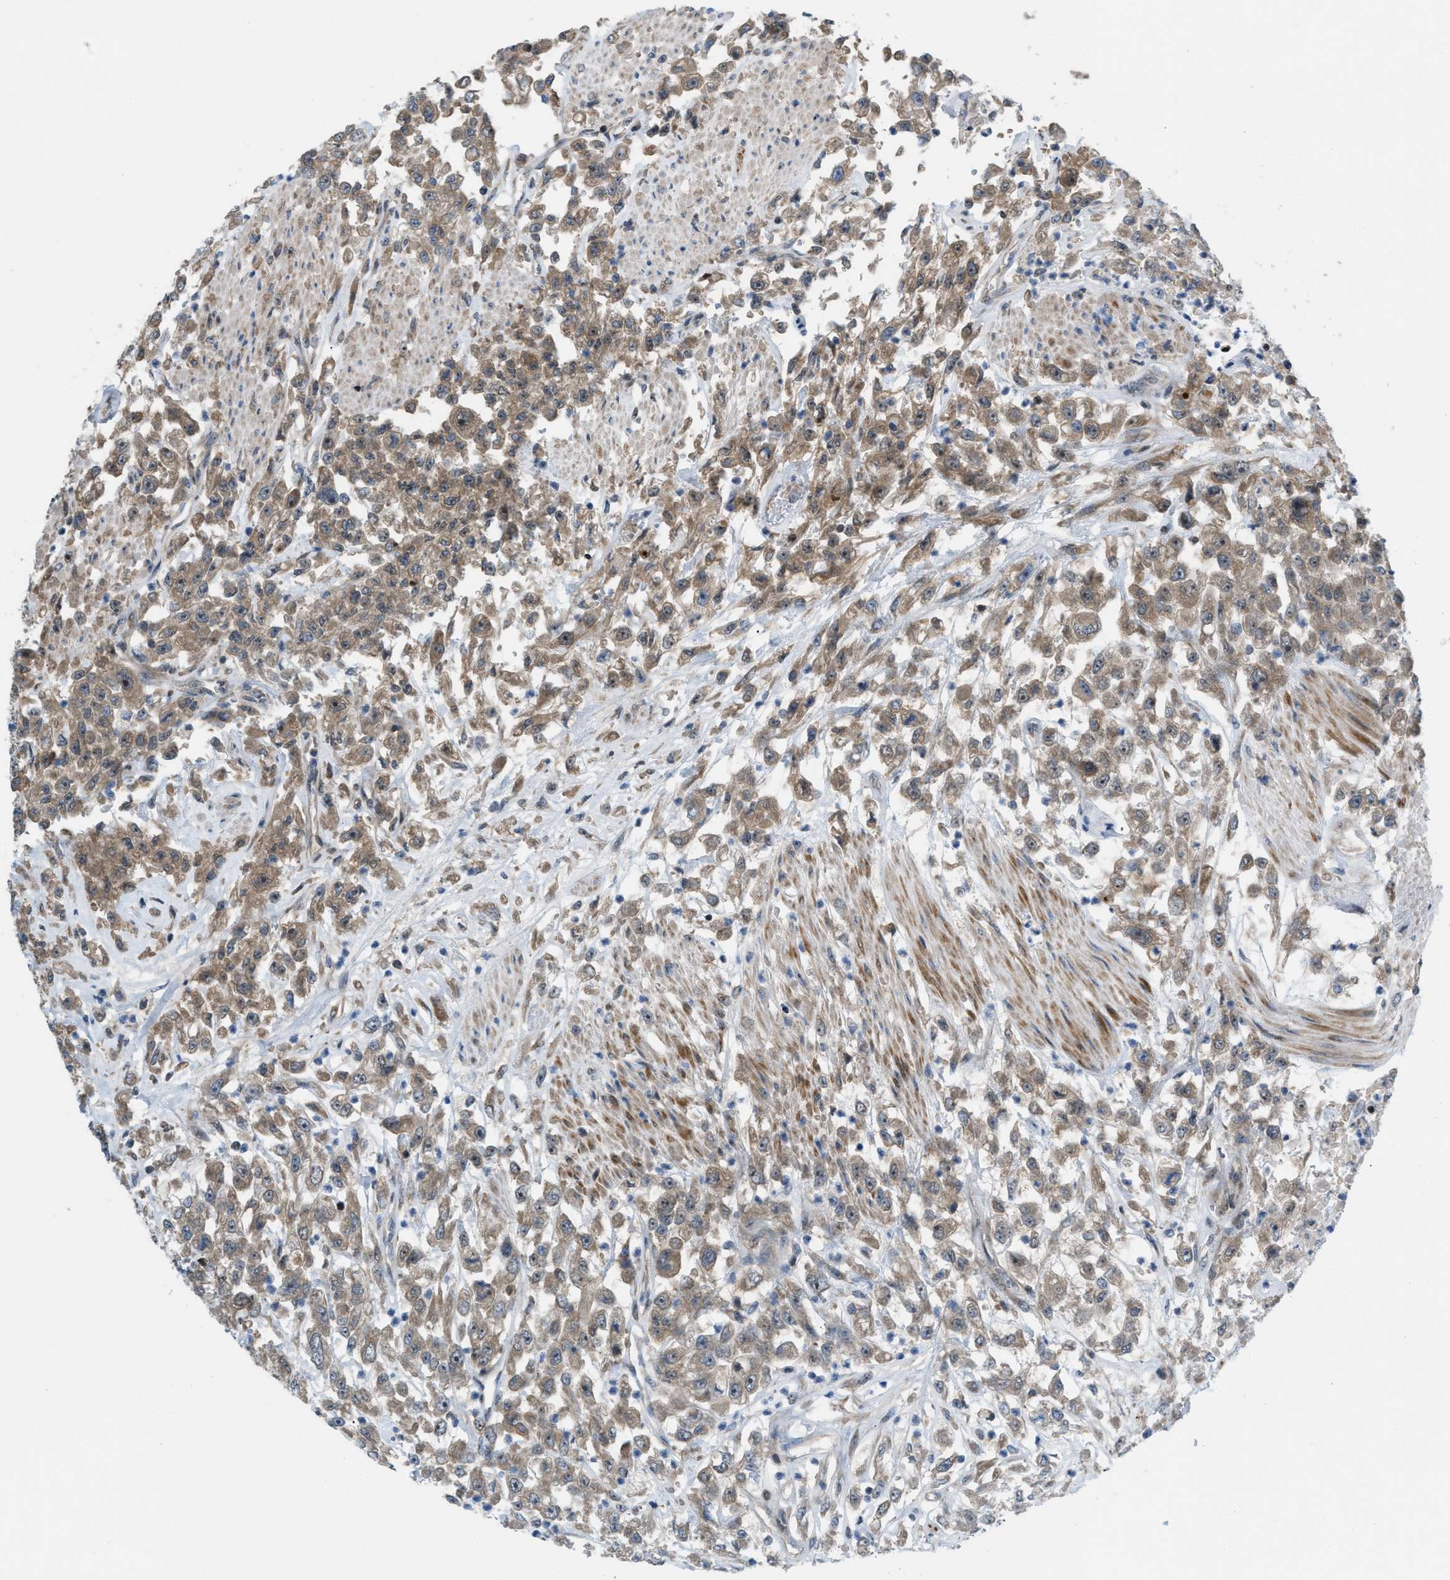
{"staining": {"intensity": "weak", "quantity": "25%-75%", "location": "cytoplasmic/membranous"}, "tissue": "urothelial cancer", "cell_type": "Tumor cells", "image_type": "cancer", "snomed": [{"axis": "morphology", "description": "Urothelial carcinoma, High grade"}, {"axis": "topography", "description": "Urinary bladder"}], "caption": "This histopathology image exhibits urothelial carcinoma (high-grade) stained with IHC to label a protein in brown. The cytoplasmic/membranous of tumor cells show weak positivity for the protein. Nuclei are counter-stained blue.", "gene": "ZNF276", "patient": {"sex": "male", "age": 46}}